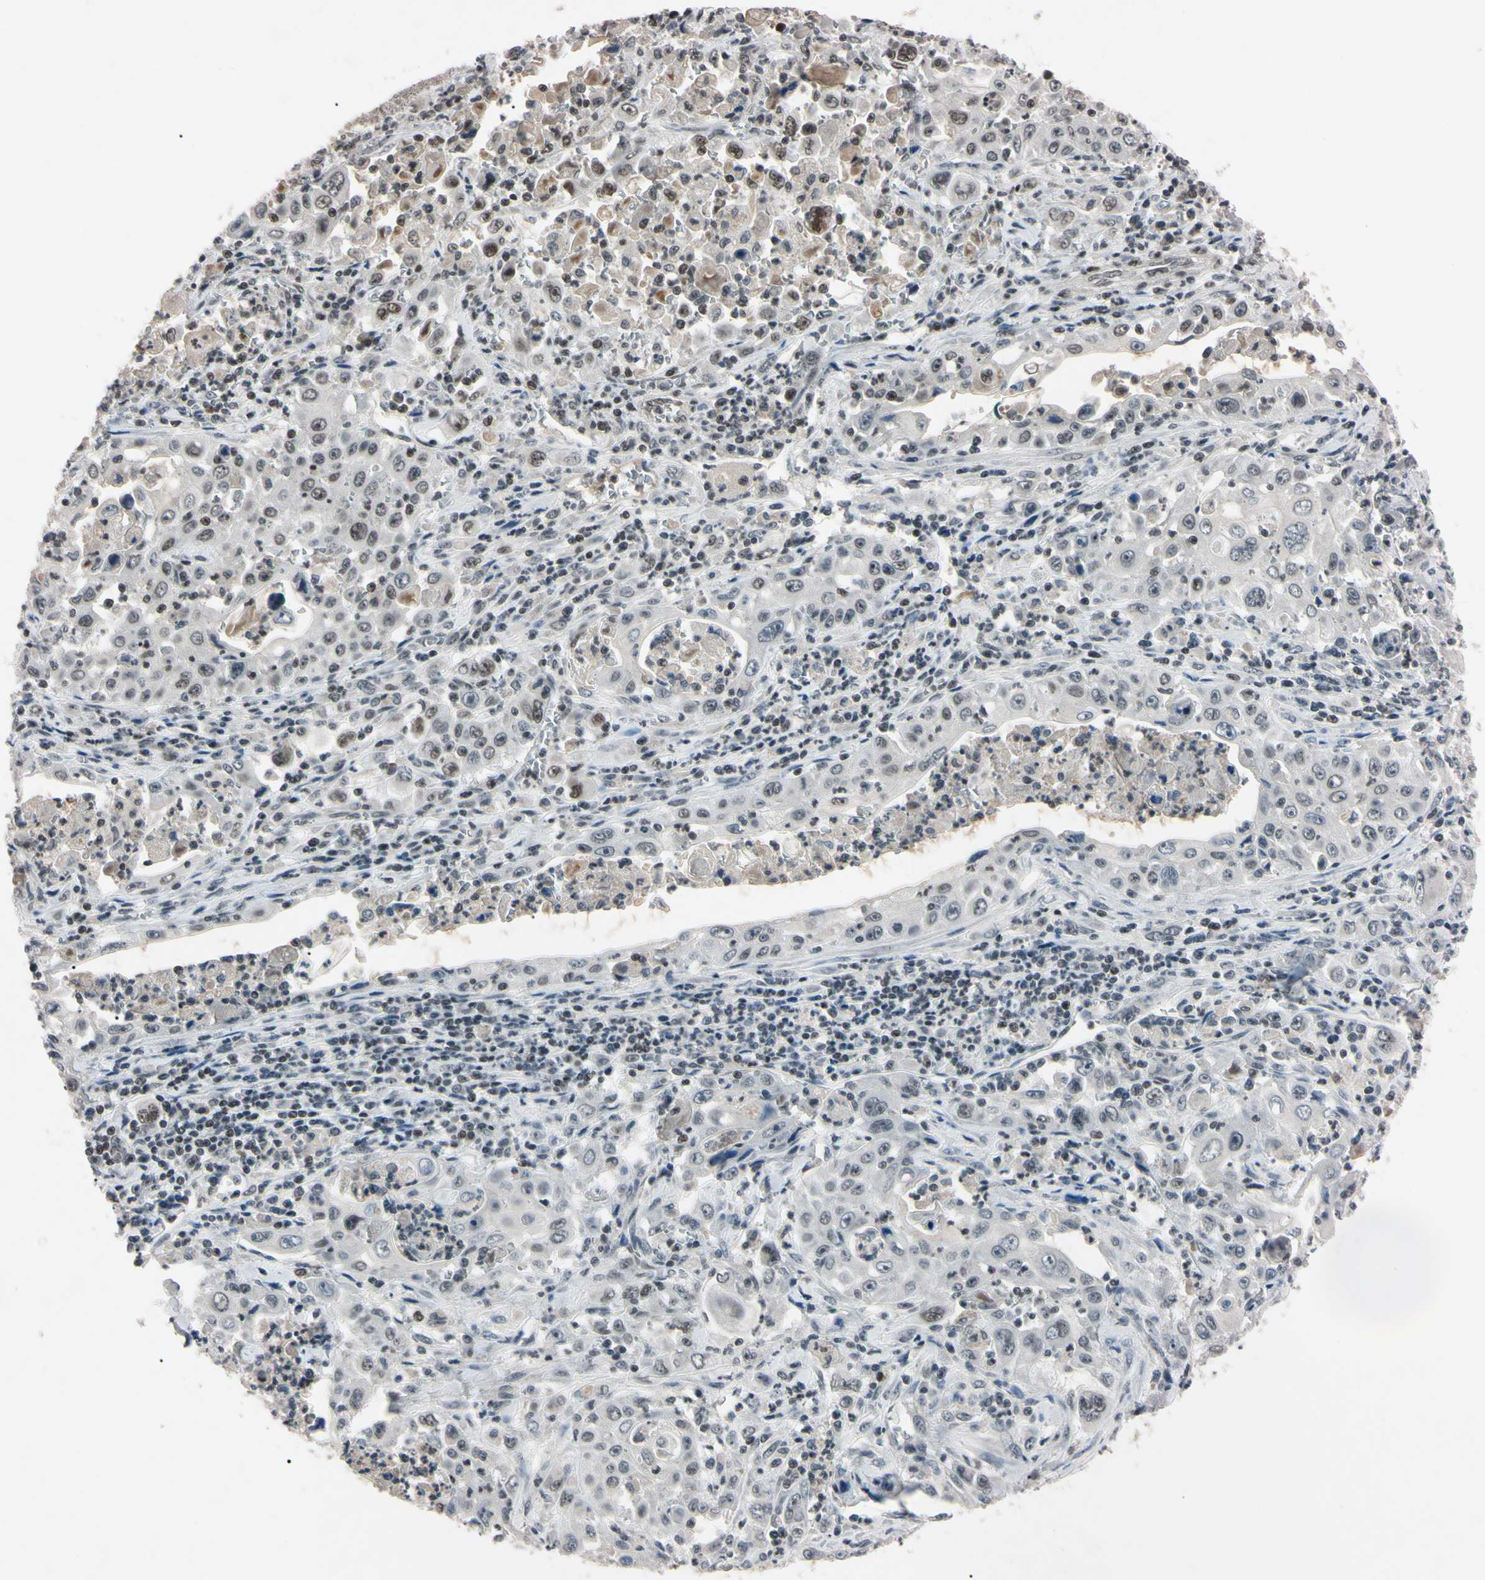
{"staining": {"intensity": "weak", "quantity": "<25%", "location": "nuclear"}, "tissue": "pancreatic cancer", "cell_type": "Tumor cells", "image_type": "cancer", "snomed": [{"axis": "morphology", "description": "Adenocarcinoma, NOS"}, {"axis": "topography", "description": "Pancreas"}], "caption": "Immunohistochemistry of human adenocarcinoma (pancreatic) displays no positivity in tumor cells.", "gene": "YY1", "patient": {"sex": "male", "age": 70}}